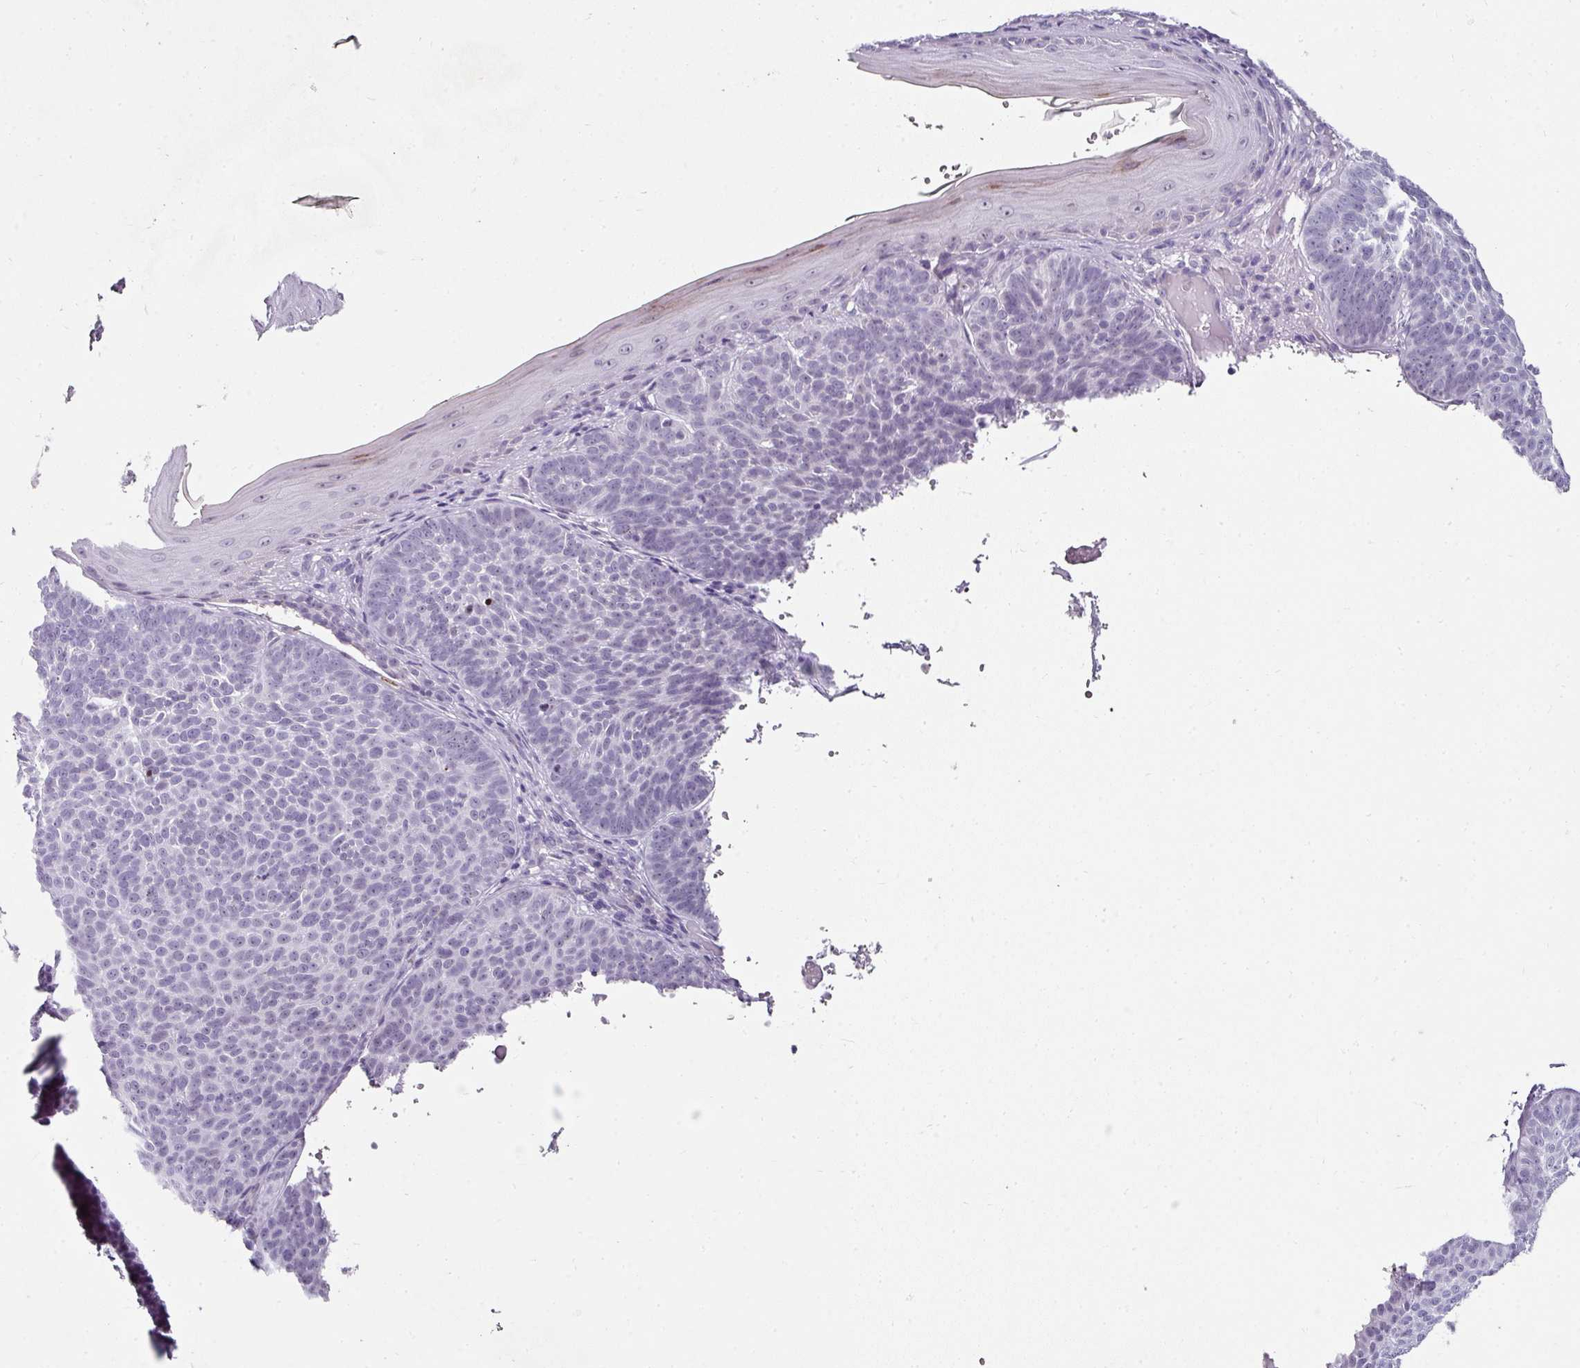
{"staining": {"intensity": "negative", "quantity": "none", "location": "none"}, "tissue": "skin cancer", "cell_type": "Tumor cells", "image_type": "cancer", "snomed": [{"axis": "morphology", "description": "Basal cell carcinoma"}, {"axis": "topography", "description": "Skin"}], "caption": "Tumor cells show no significant protein expression in skin basal cell carcinoma.", "gene": "TRA2A", "patient": {"sex": "male", "age": 85}}